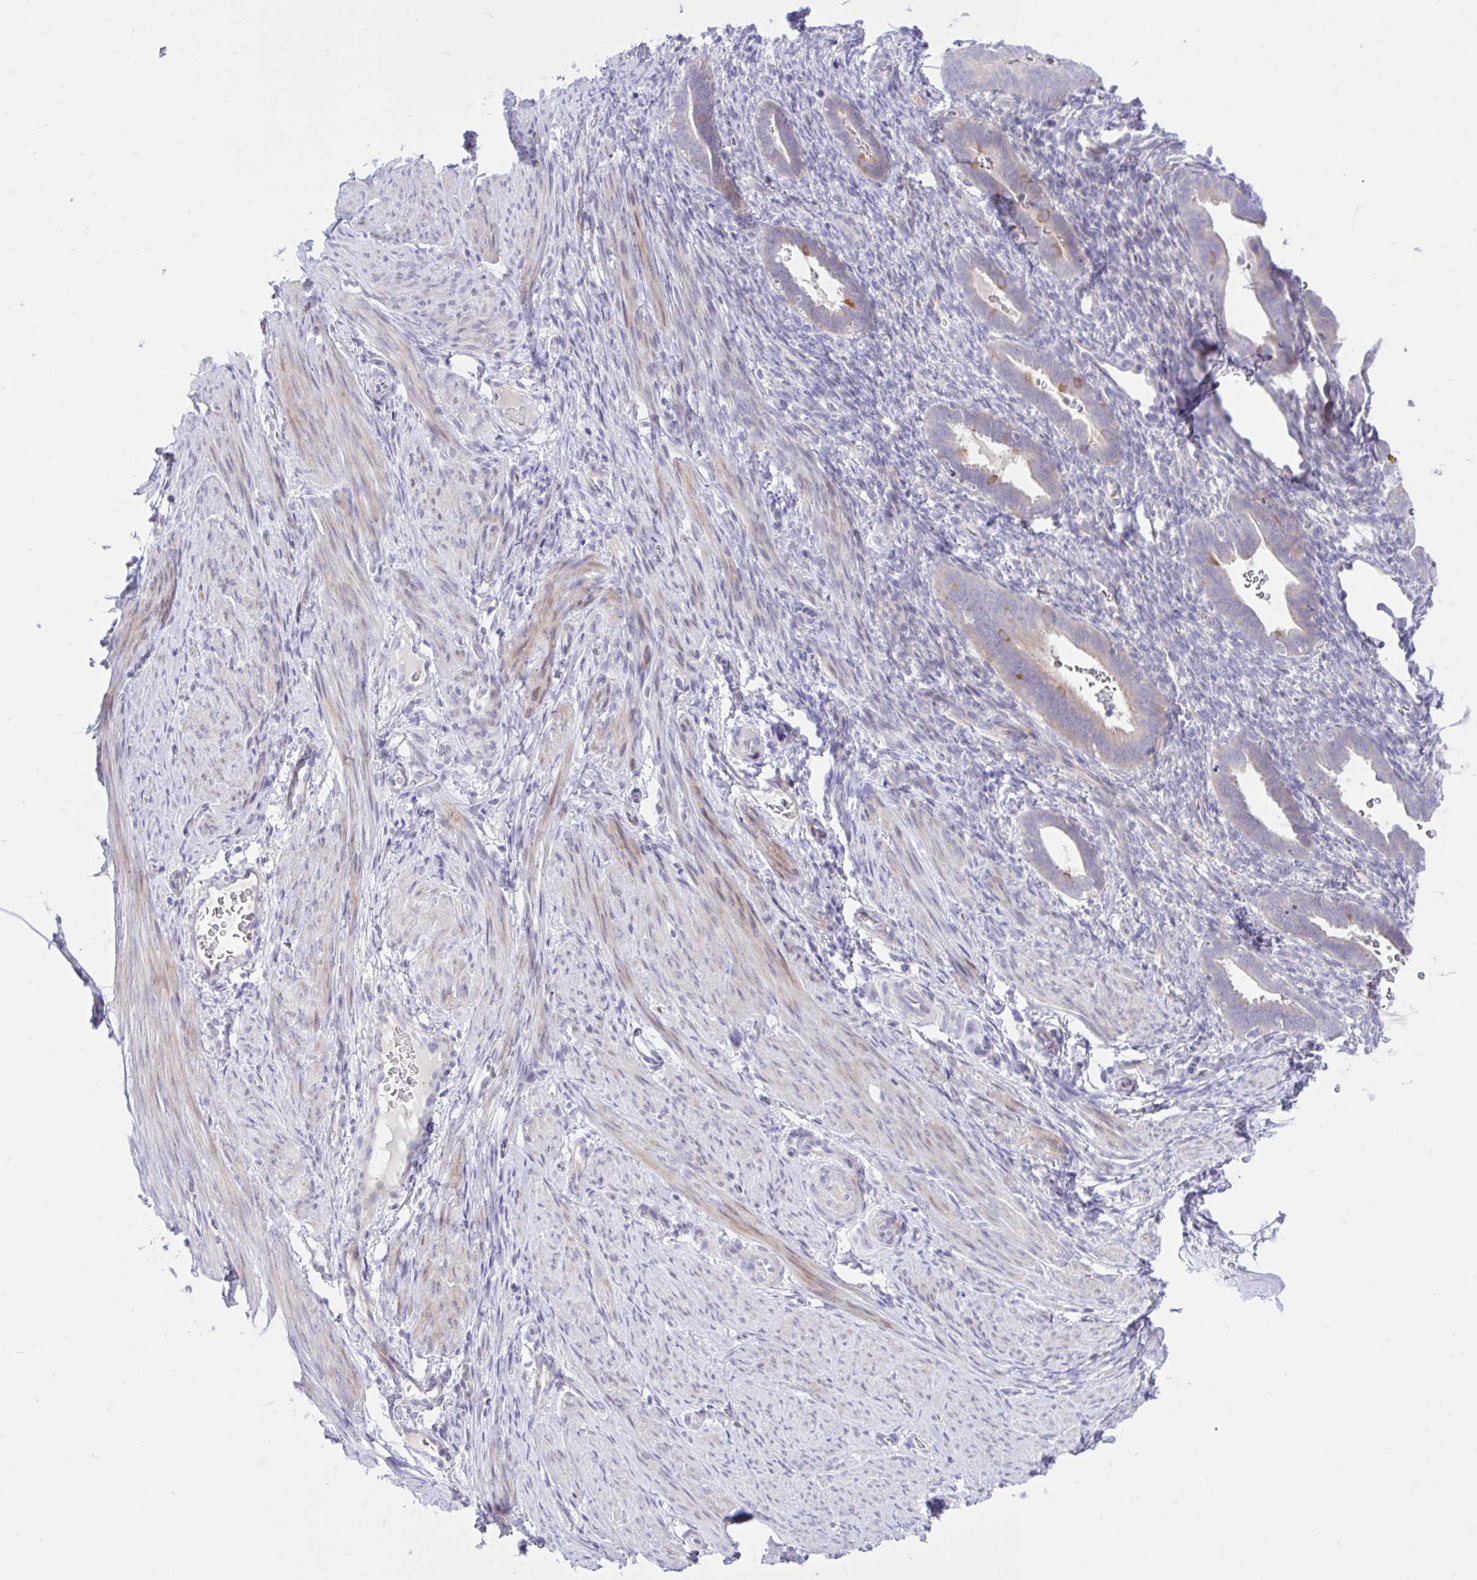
{"staining": {"intensity": "negative", "quantity": "none", "location": "none"}, "tissue": "endometrium", "cell_type": "Cells in endometrial stroma", "image_type": "normal", "snomed": [{"axis": "morphology", "description": "Normal tissue, NOS"}, {"axis": "topography", "description": "Endometrium"}], "caption": "Immunohistochemistry of benign endometrium reveals no staining in cells in endometrial stroma. (DAB IHC visualized using brightfield microscopy, high magnification).", "gene": "ZNF101", "patient": {"sex": "female", "age": 34}}